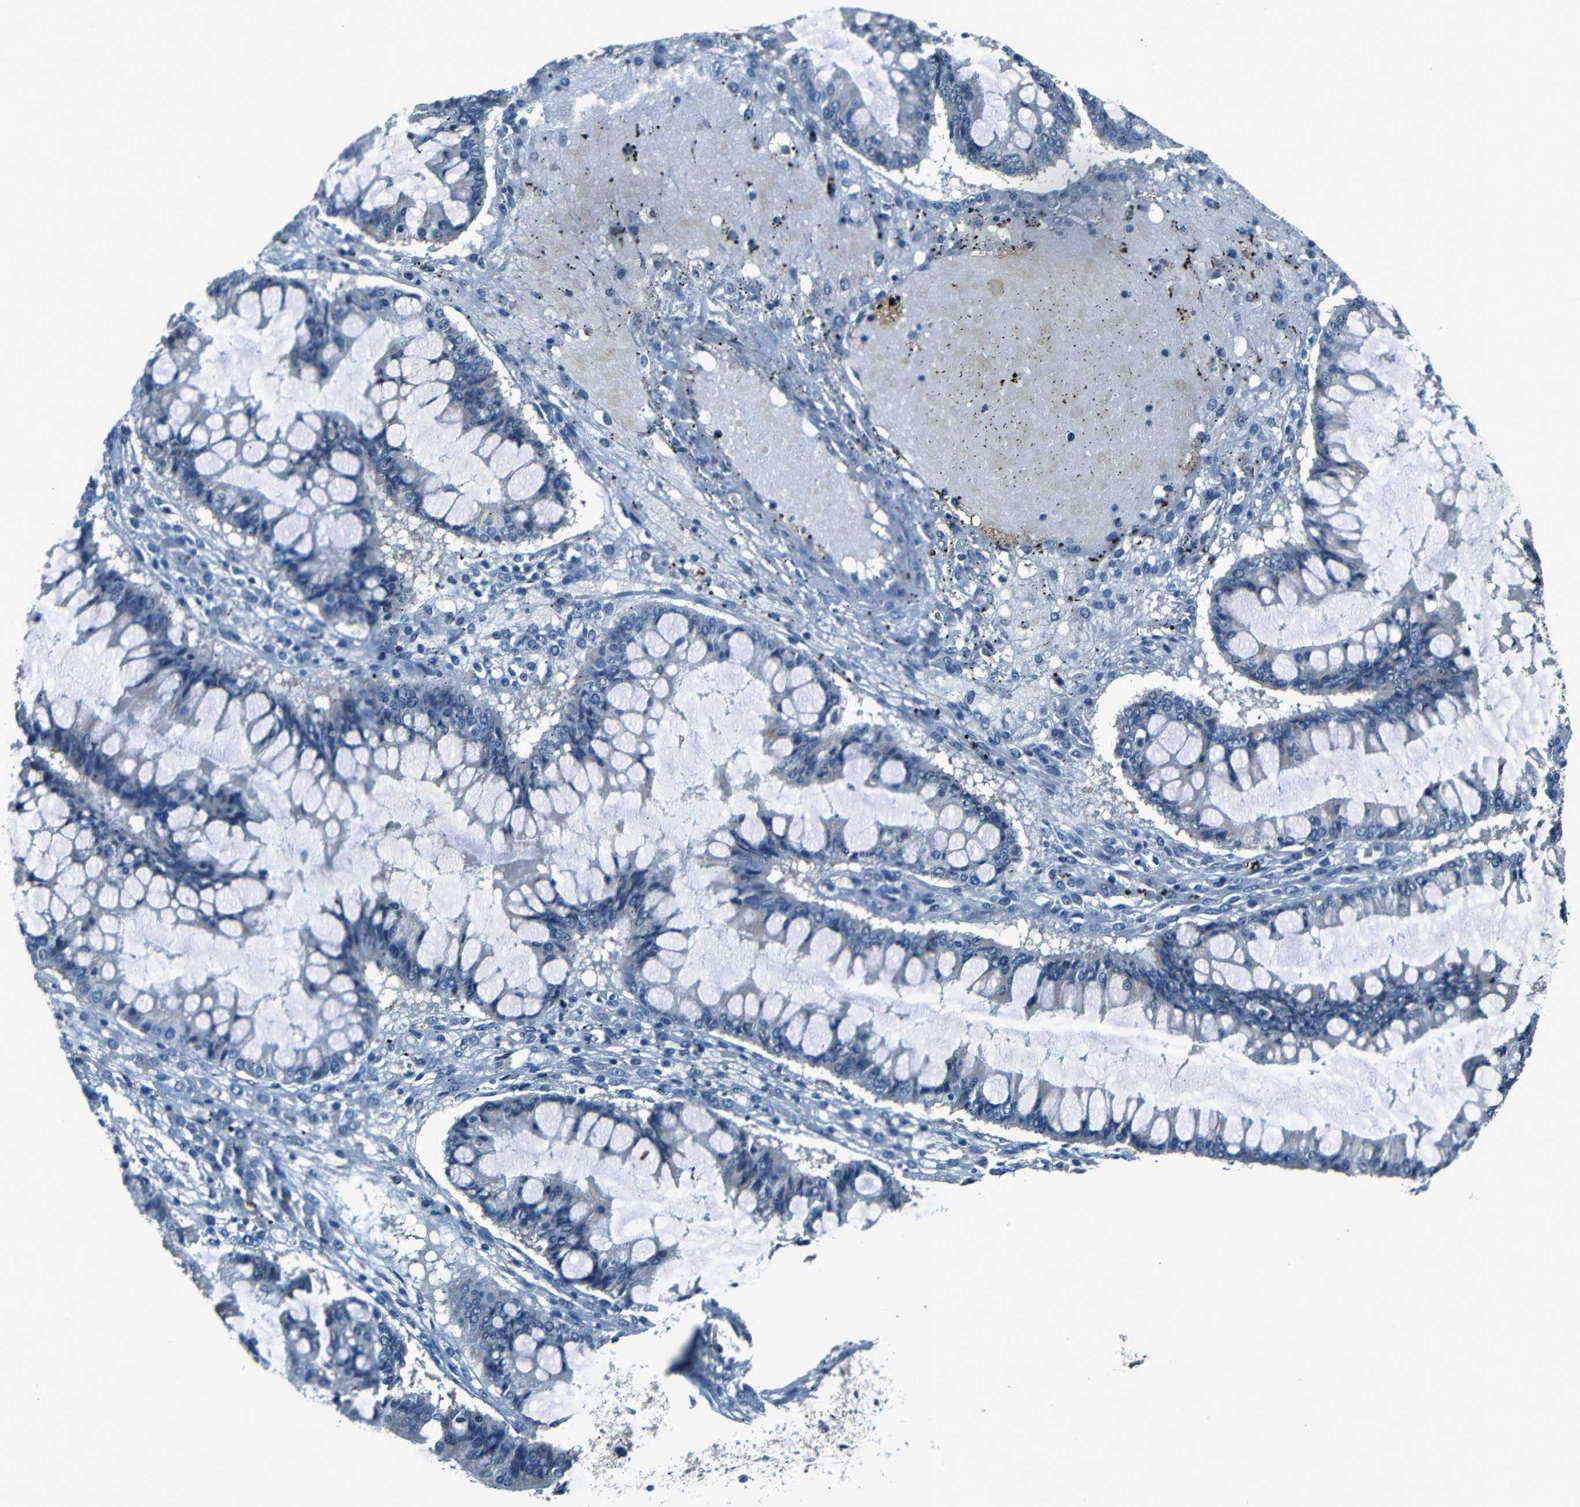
{"staining": {"intensity": "negative", "quantity": "none", "location": "none"}, "tissue": "ovarian cancer", "cell_type": "Tumor cells", "image_type": "cancer", "snomed": [{"axis": "morphology", "description": "Cystadenocarcinoma, mucinous, NOS"}, {"axis": "topography", "description": "Ovary"}], "caption": "High magnification brightfield microscopy of ovarian cancer (mucinous cystadenocarcinoma) stained with DAB (3,3'-diaminobenzidine) (brown) and counterstained with hematoxylin (blue): tumor cells show no significant staining.", "gene": "SLA", "patient": {"sex": "female", "age": 73}}